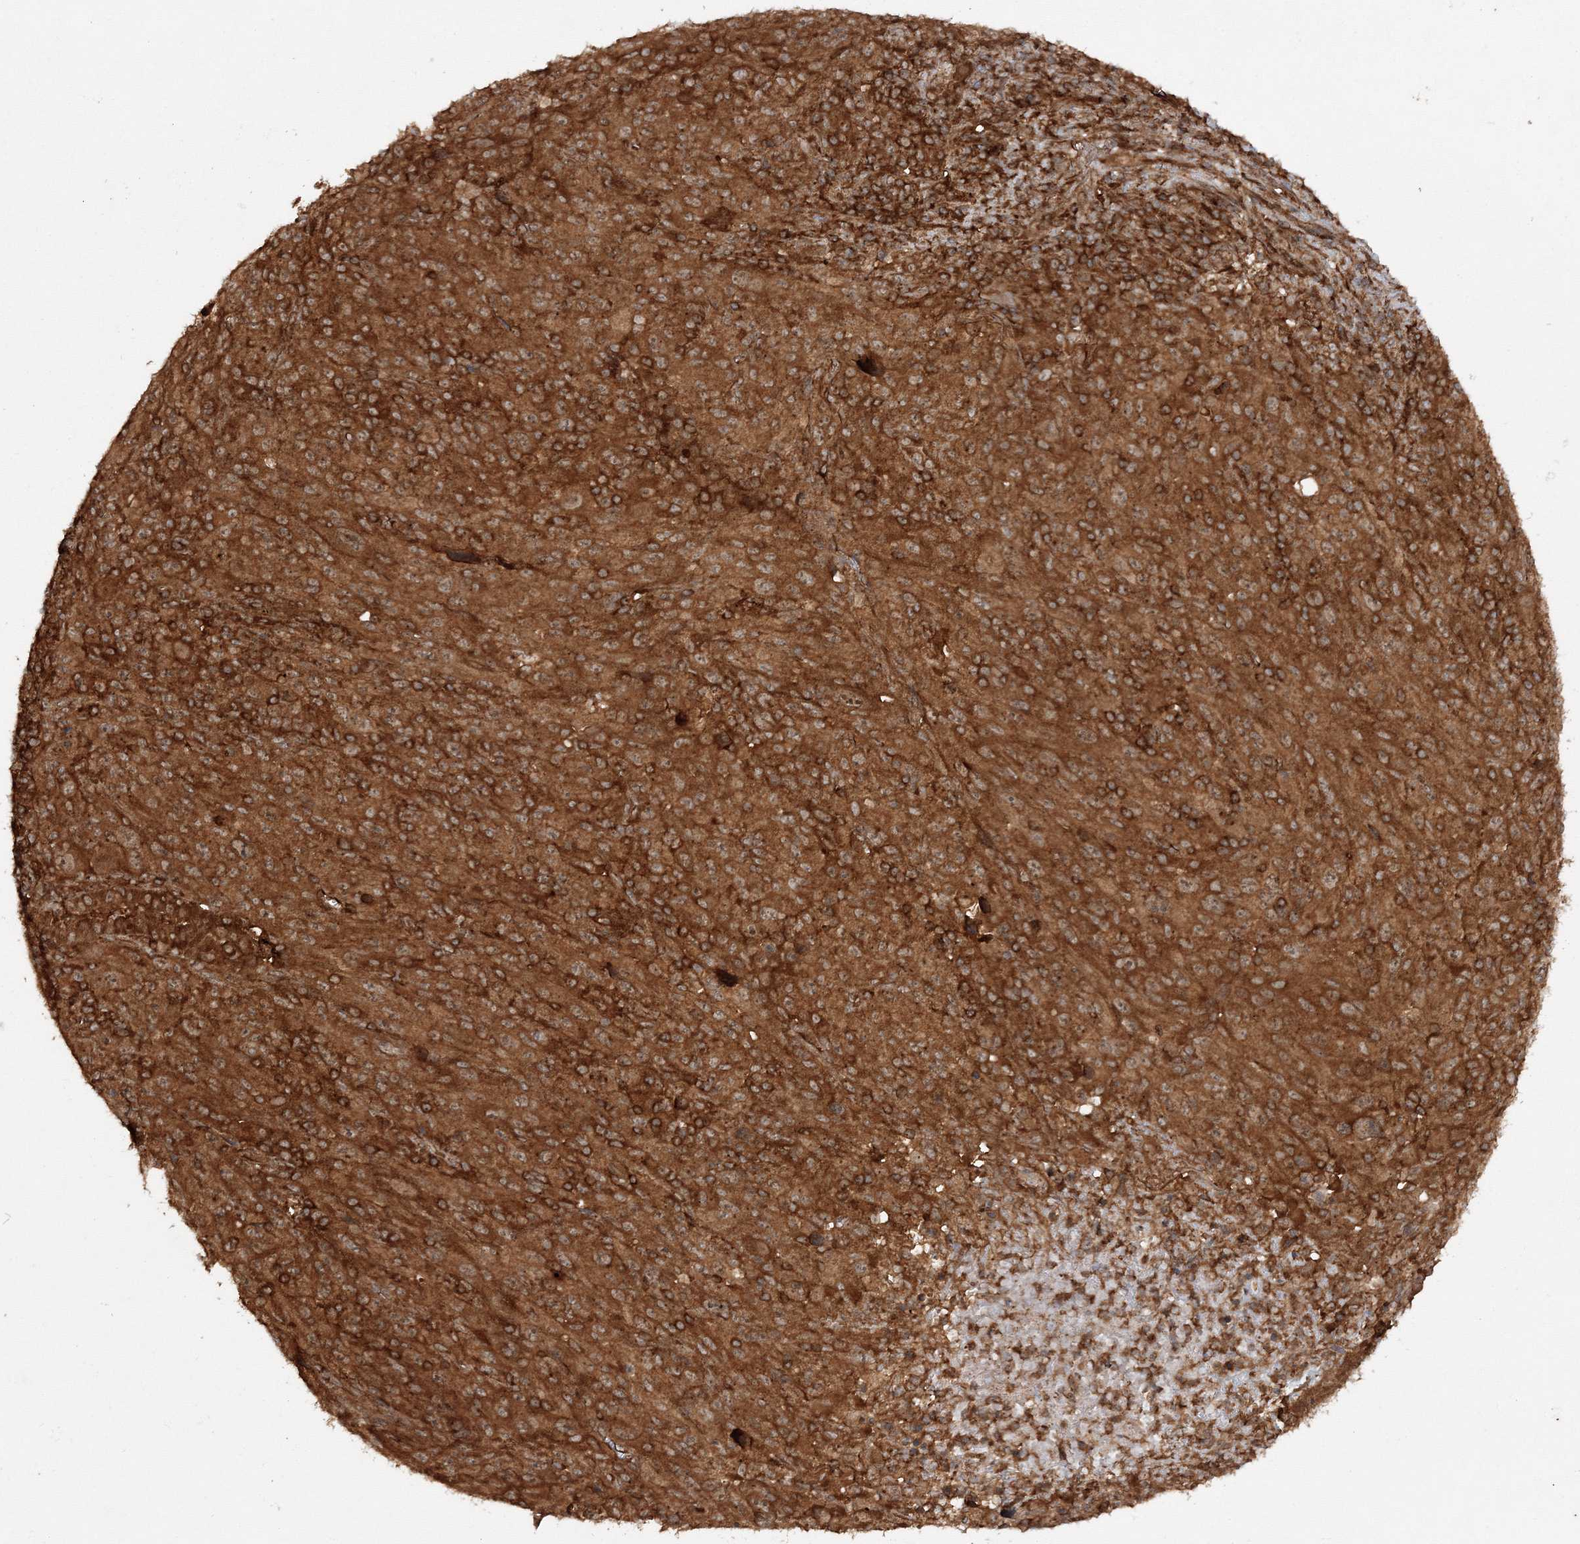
{"staining": {"intensity": "strong", "quantity": ">75%", "location": "cytoplasmic/membranous"}, "tissue": "melanoma", "cell_type": "Tumor cells", "image_type": "cancer", "snomed": [{"axis": "morphology", "description": "Malignant melanoma, Metastatic site"}, {"axis": "topography", "description": "Skin"}], "caption": "DAB immunohistochemical staining of human malignant melanoma (metastatic site) exhibits strong cytoplasmic/membranous protein expression in about >75% of tumor cells. The staining was performed using DAB to visualize the protein expression in brown, while the nuclei were stained in blue with hematoxylin (Magnification: 20x).", "gene": "WDR37", "patient": {"sex": "female", "age": 56}}